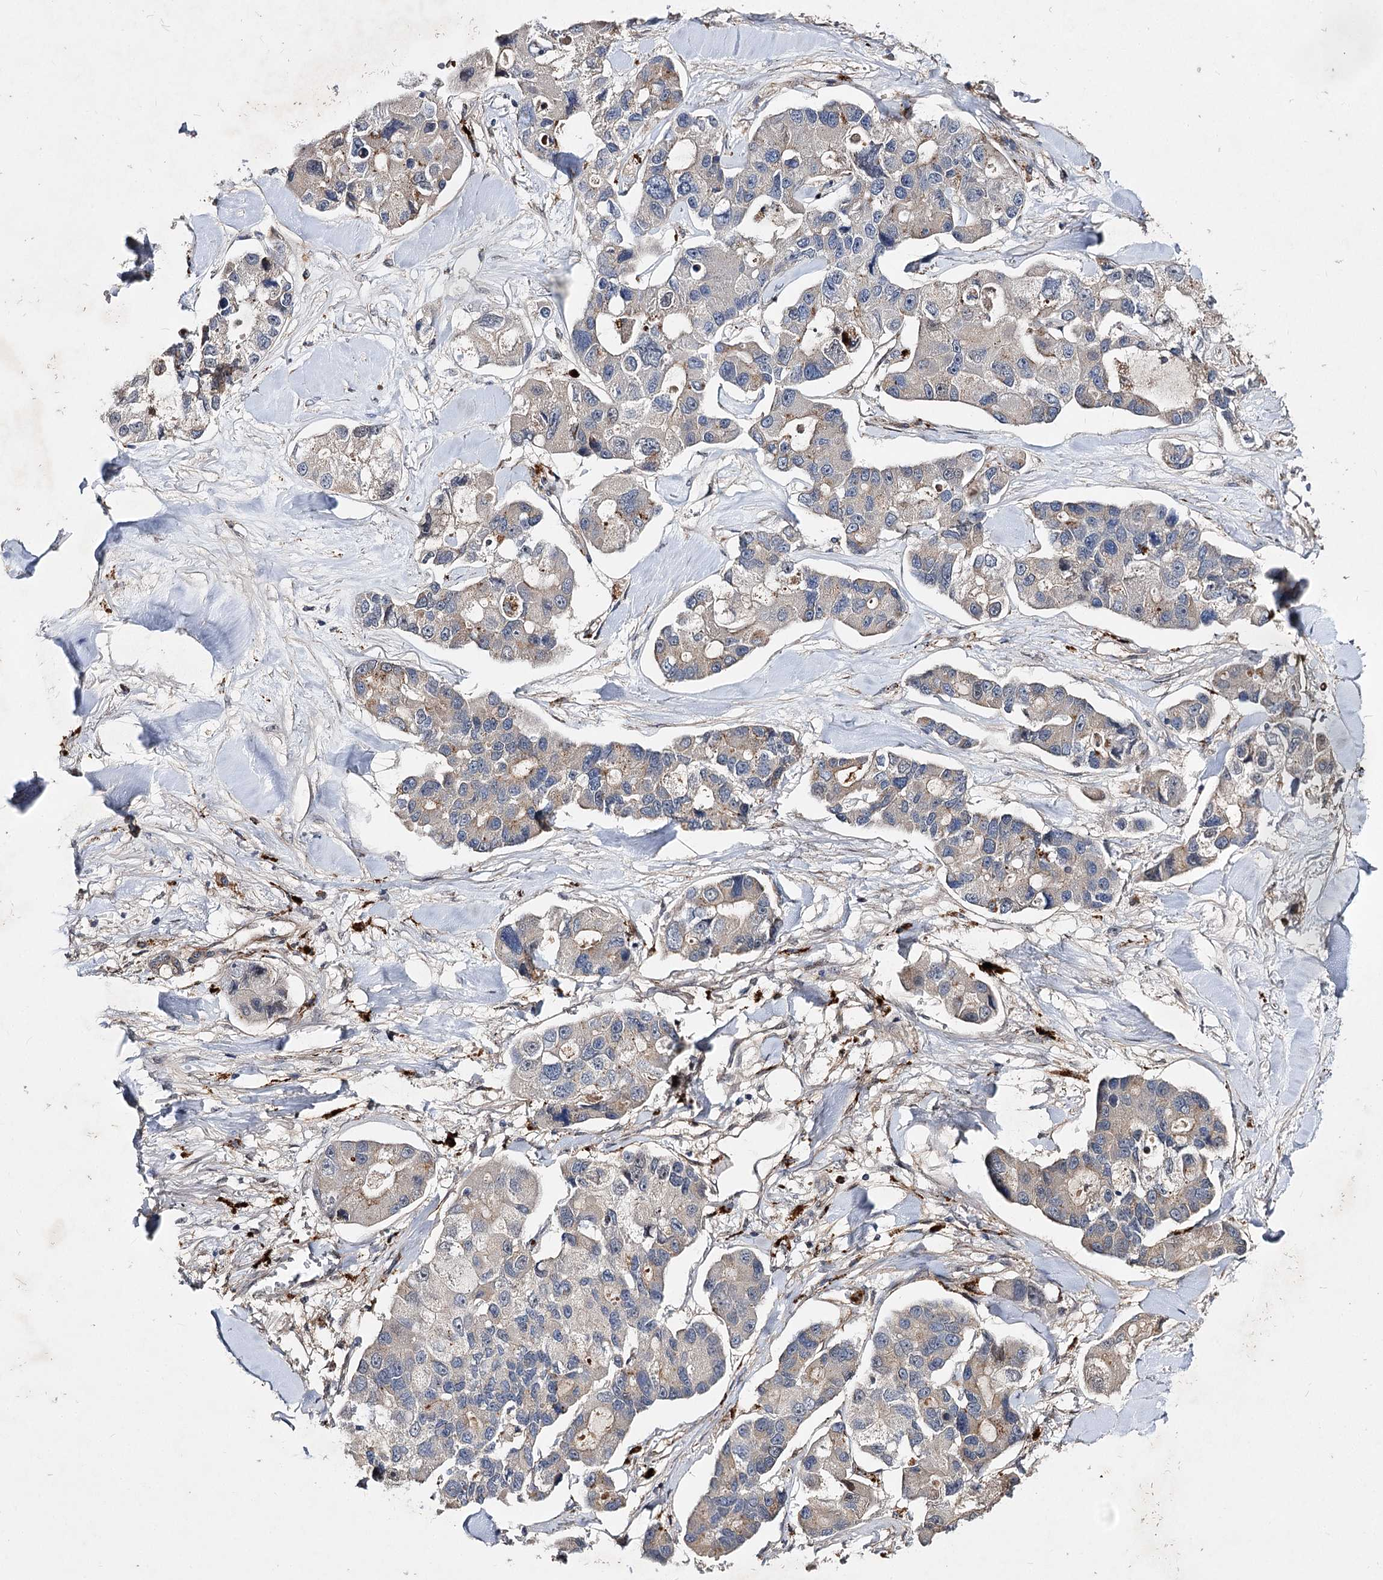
{"staining": {"intensity": "weak", "quantity": "<25%", "location": "cytoplasmic/membranous"}, "tissue": "lung cancer", "cell_type": "Tumor cells", "image_type": "cancer", "snomed": [{"axis": "morphology", "description": "Adenocarcinoma, NOS"}, {"axis": "topography", "description": "Lung"}], "caption": "Human lung cancer (adenocarcinoma) stained for a protein using immunohistochemistry (IHC) exhibits no staining in tumor cells.", "gene": "MINDY3", "patient": {"sex": "female", "age": 54}}